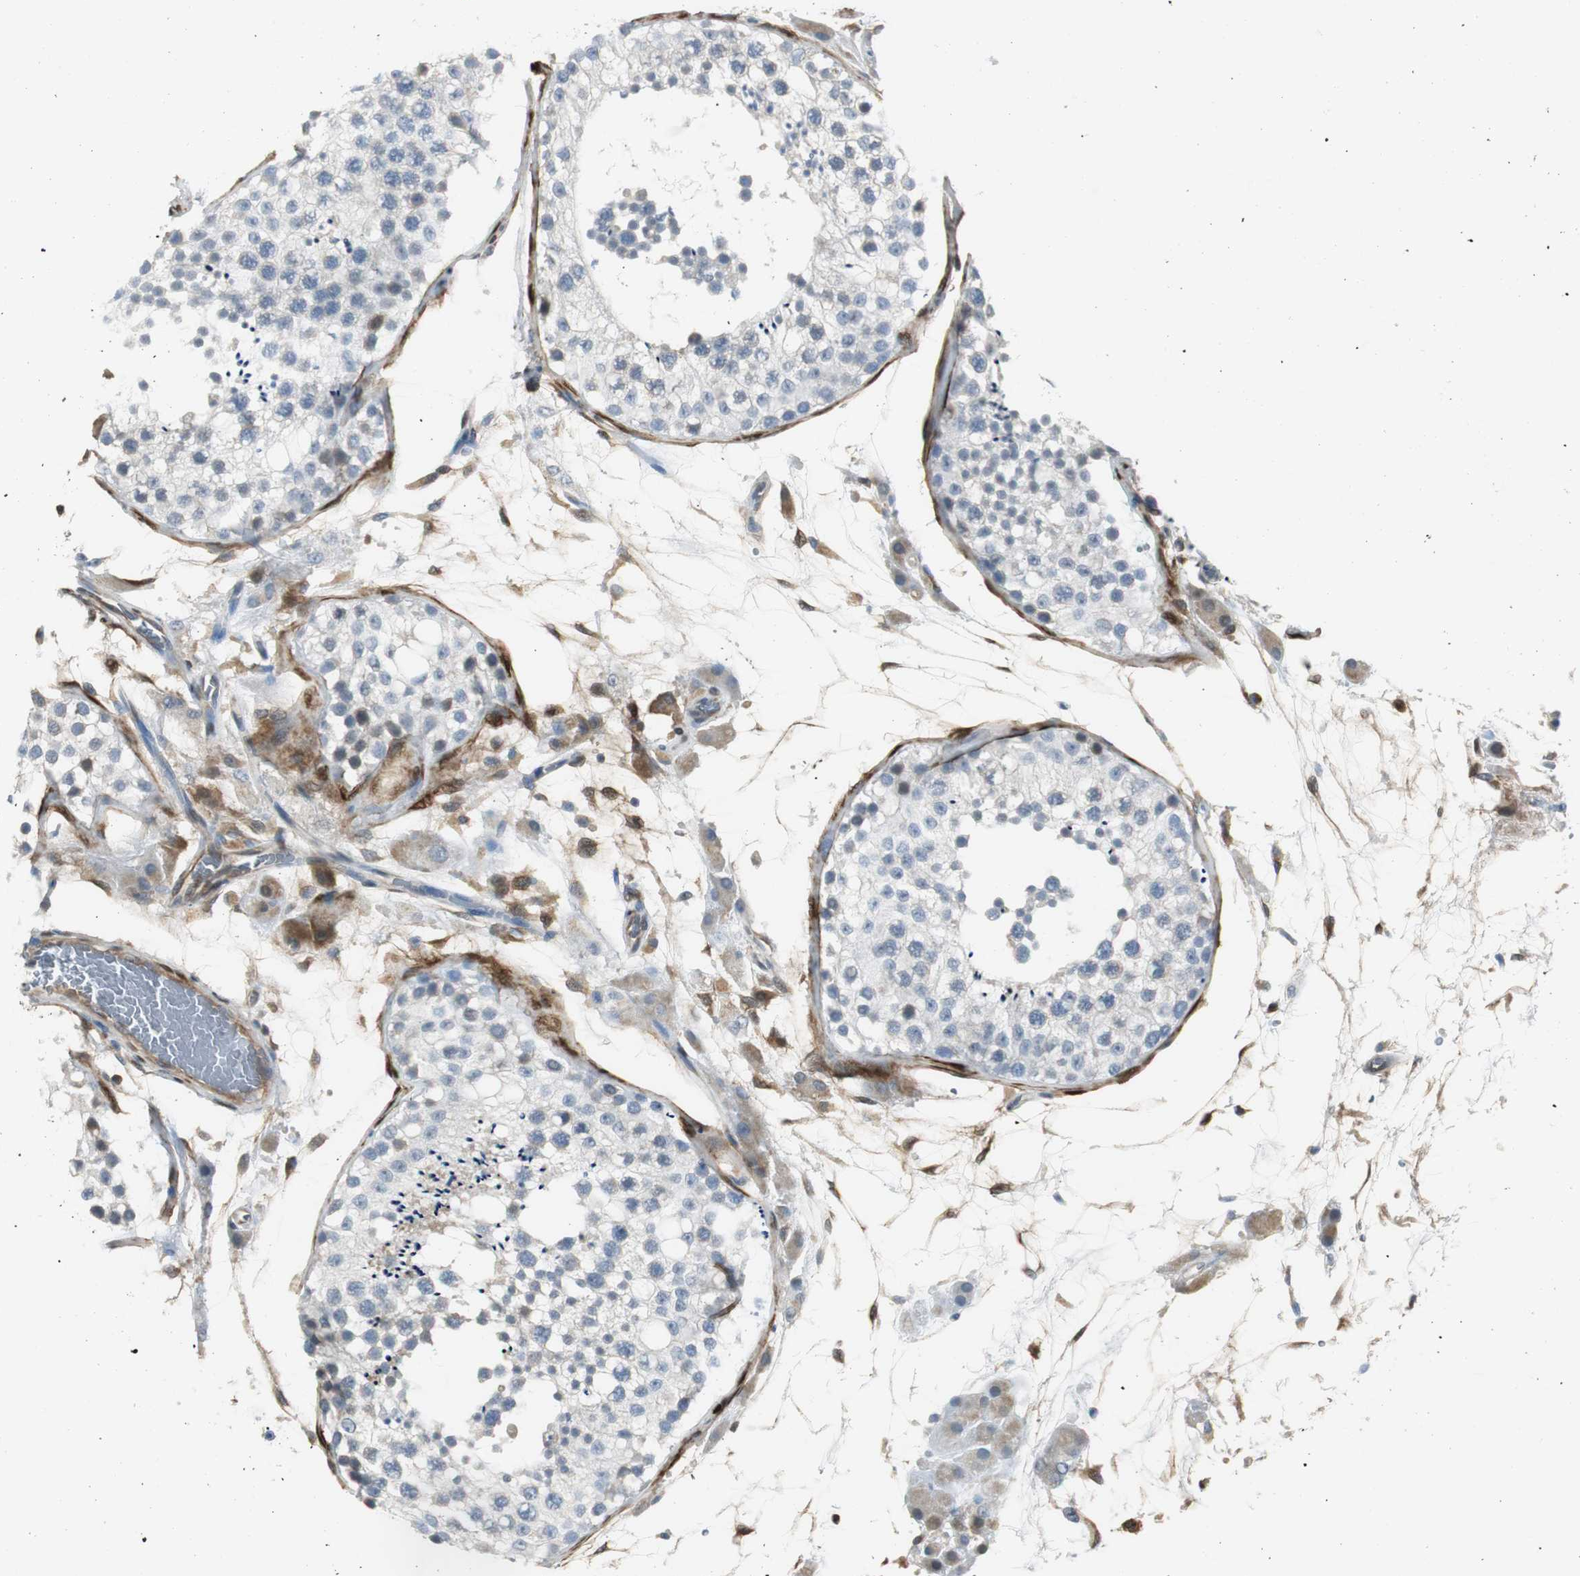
{"staining": {"intensity": "negative", "quantity": "none", "location": "none"}, "tissue": "testis", "cell_type": "Cells in seminiferous ducts", "image_type": "normal", "snomed": [{"axis": "morphology", "description": "Normal tissue, NOS"}, {"axis": "topography", "description": "Testis"}], "caption": "An immunohistochemistry (IHC) image of normal testis is shown. There is no staining in cells in seminiferous ducts of testis.", "gene": "FHL2", "patient": {"sex": "male", "age": 26}}